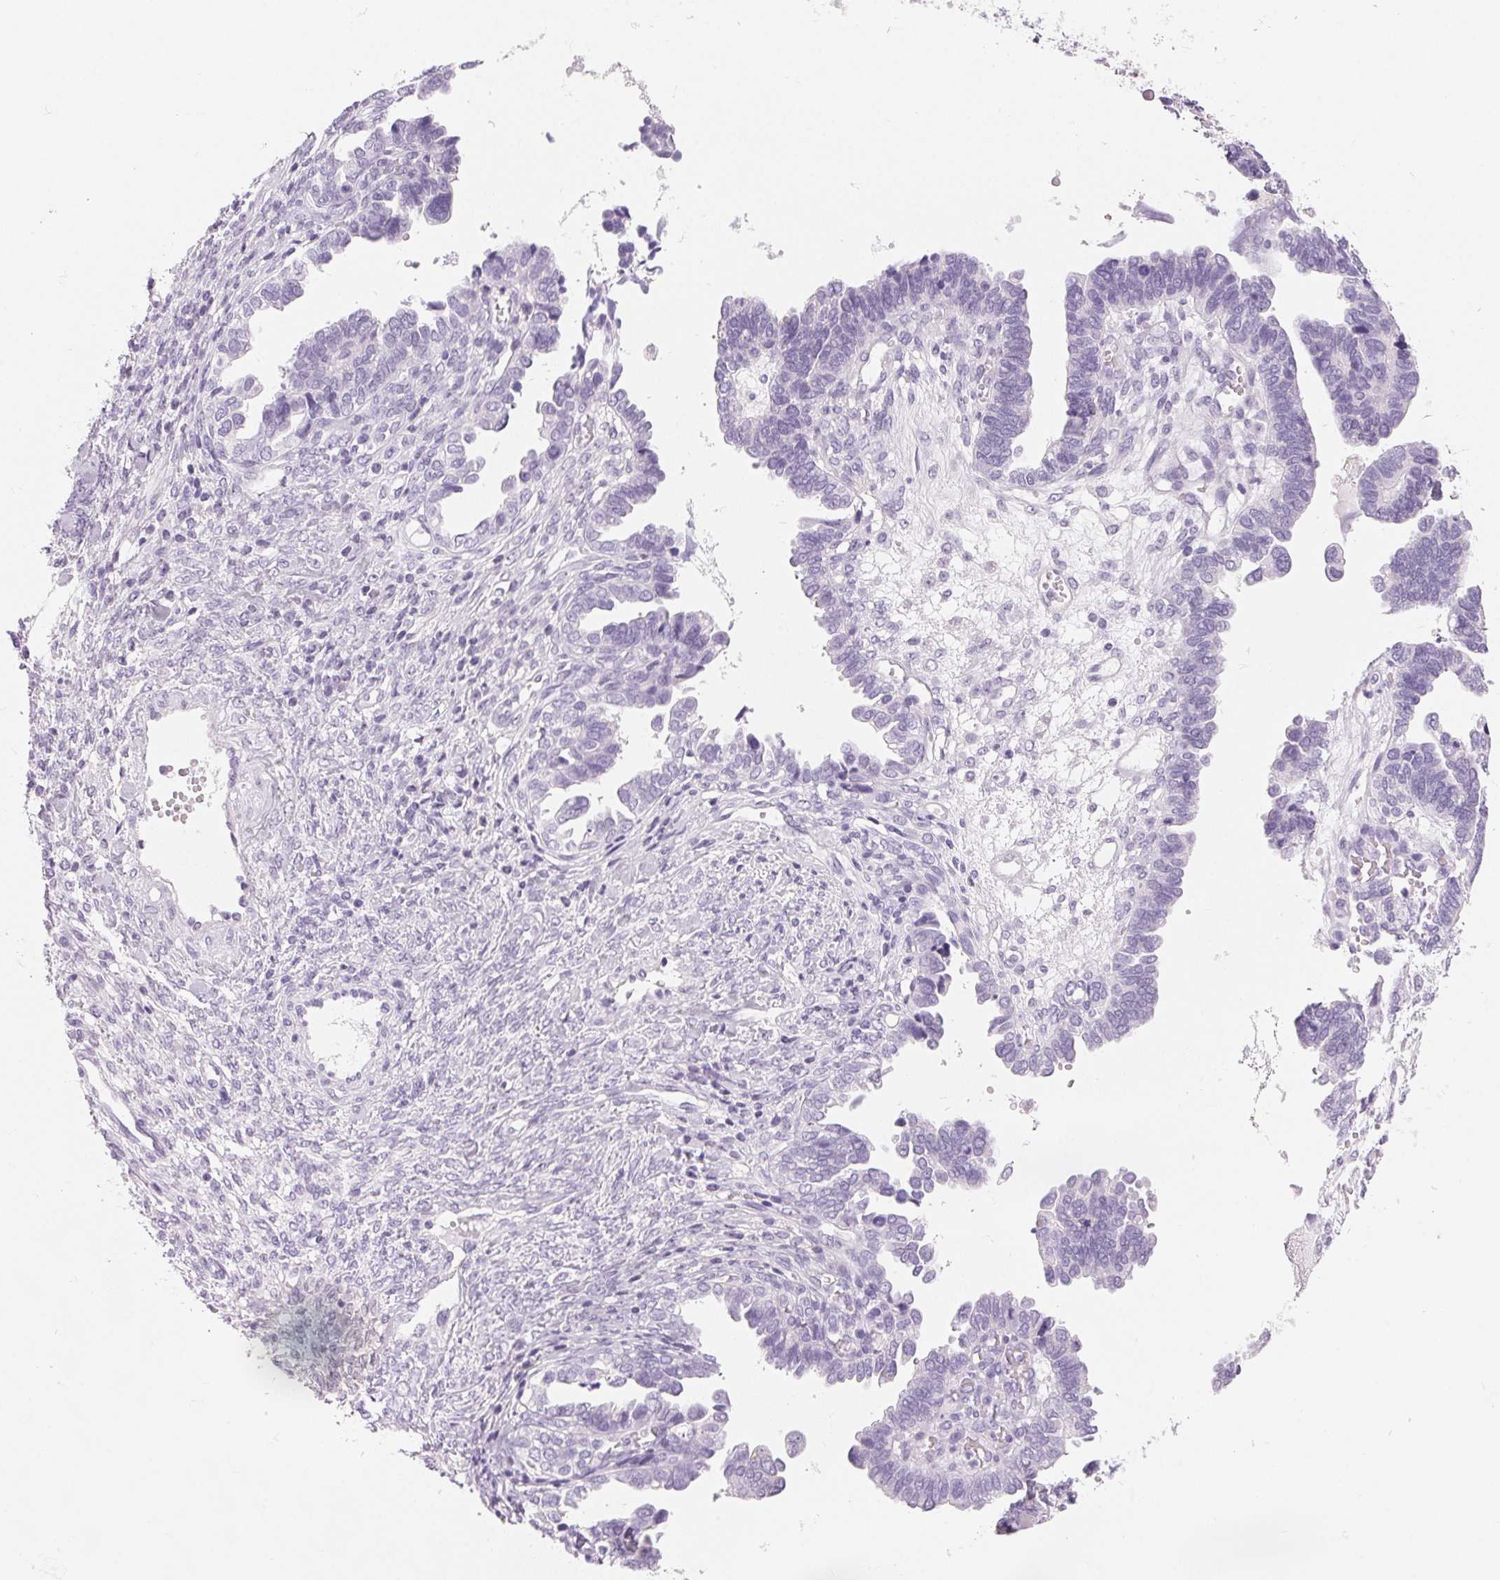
{"staining": {"intensity": "negative", "quantity": "none", "location": "none"}, "tissue": "ovarian cancer", "cell_type": "Tumor cells", "image_type": "cancer", "snomed": [{"axis": "morphology", "description": "Cystadenocarcinoma, serous, NOS"}, {"axis": "topography", "description": "Ovary"}], "caption": "Human ovarian serous cystadenocarcinoma stained for a protein using IHC reveals no expression in tumor cells.", "gene": "SPACA5B", "patient": {"sex": "female", "age": 51}}